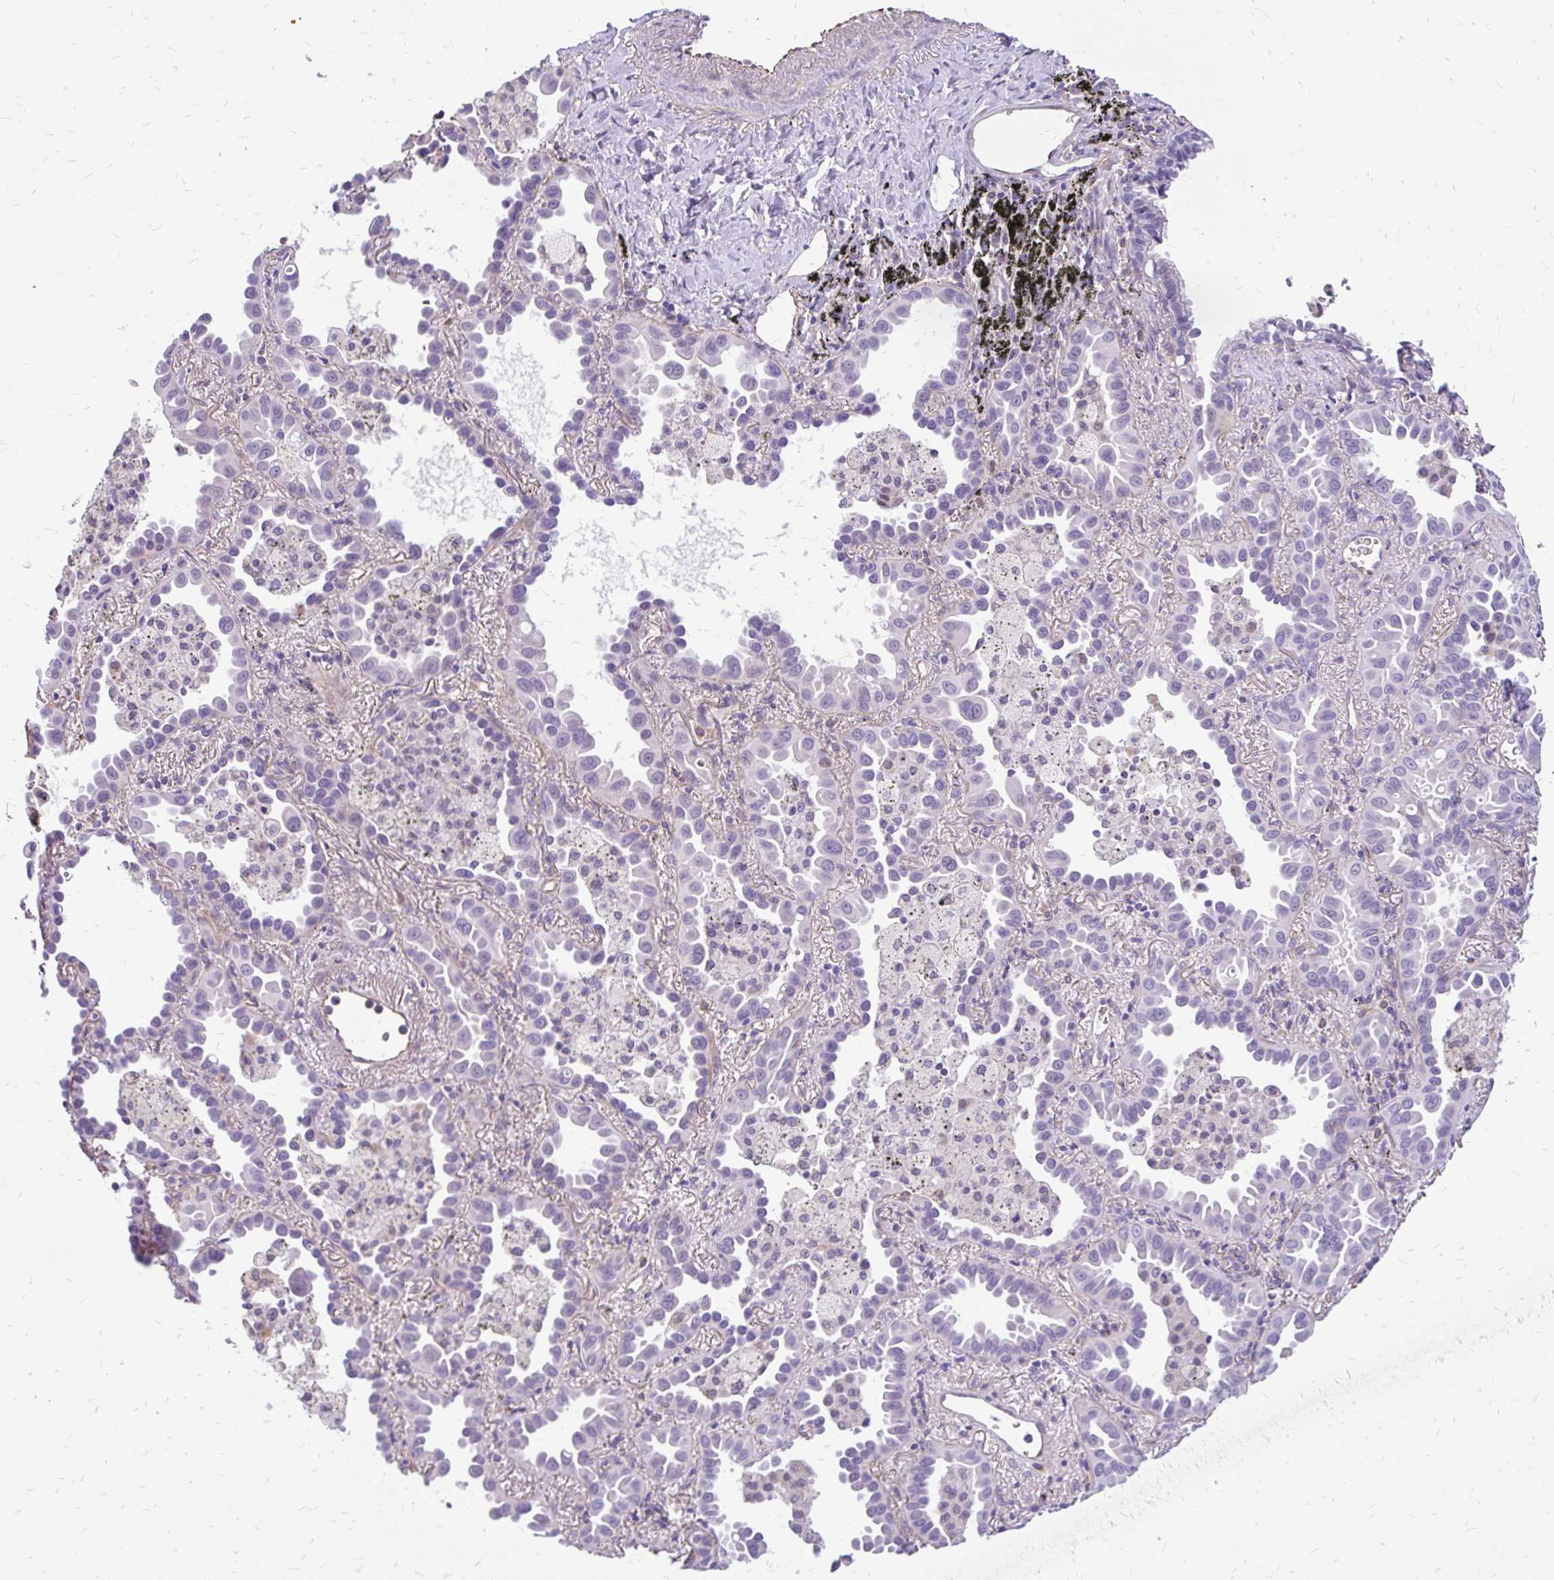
{"staining": {"intensity": "negative", "quantity": "none", "location": "none"}, "tissue": "lung cancer", "cell_type": "Tumor cells", "image_type": "cancer", "snomed": [{"axis": "morphology", "description": "Adenocarcinoma, NOS"}, {"axis": "topography", "description": "Lung"}], "caption": "DAB (3,3'-diaminobenzidine) immunohistochemical staining of lung cancer (adenocarcinoma) demonstrates no significant expression in tumor cells. (DAB (3,3'-diaminobenzidine) immunohistochemistry (IHC), high magnification).", "gene": "FAM83C", "patient": {"sex": "male", "age": 68}}